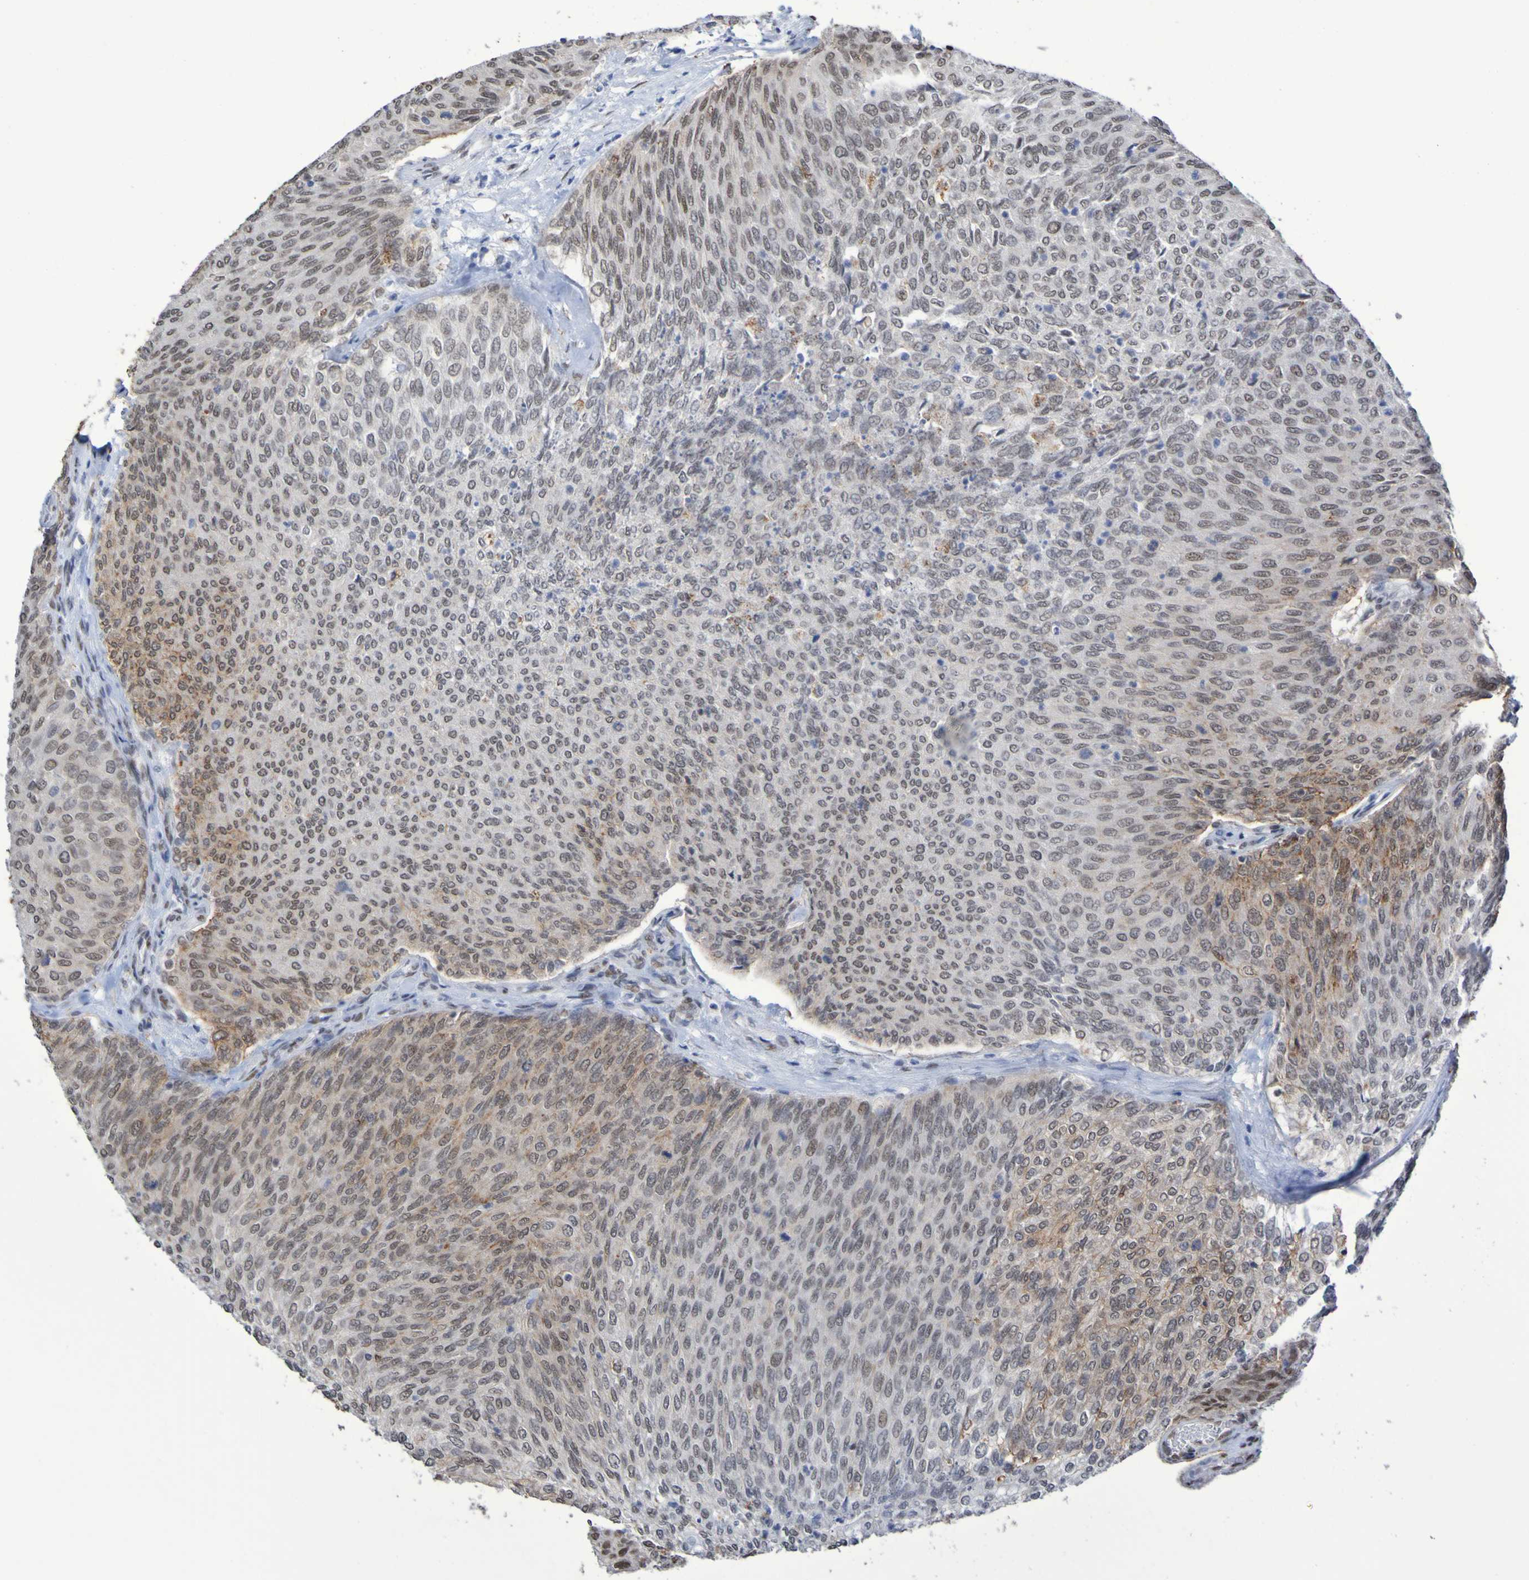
{"staining": {"intensity": "weak", "quantity": "25%-75%", "location": "nuclear"}, "tissue": "urothelial cancer", "cell_type": "Tumor cells", "image_type": "cancer", "snomed": [{"axis": "morphology", "description": "Urothelial carcinoma, Low grade"}, {"axis": "topography", "description": "Urinary bladder"}], "caption": "Immunohistochemistry (IHC) image of neoplastic tissue: human urothelial cancer stained using IHC exhibits low levels of weak protein expression localized specifically in the nuclear of tumor cells, appearing as a nuclear brown color.", "gene": "MRTFB", "patient": {"sex": "female", "age": 79}}